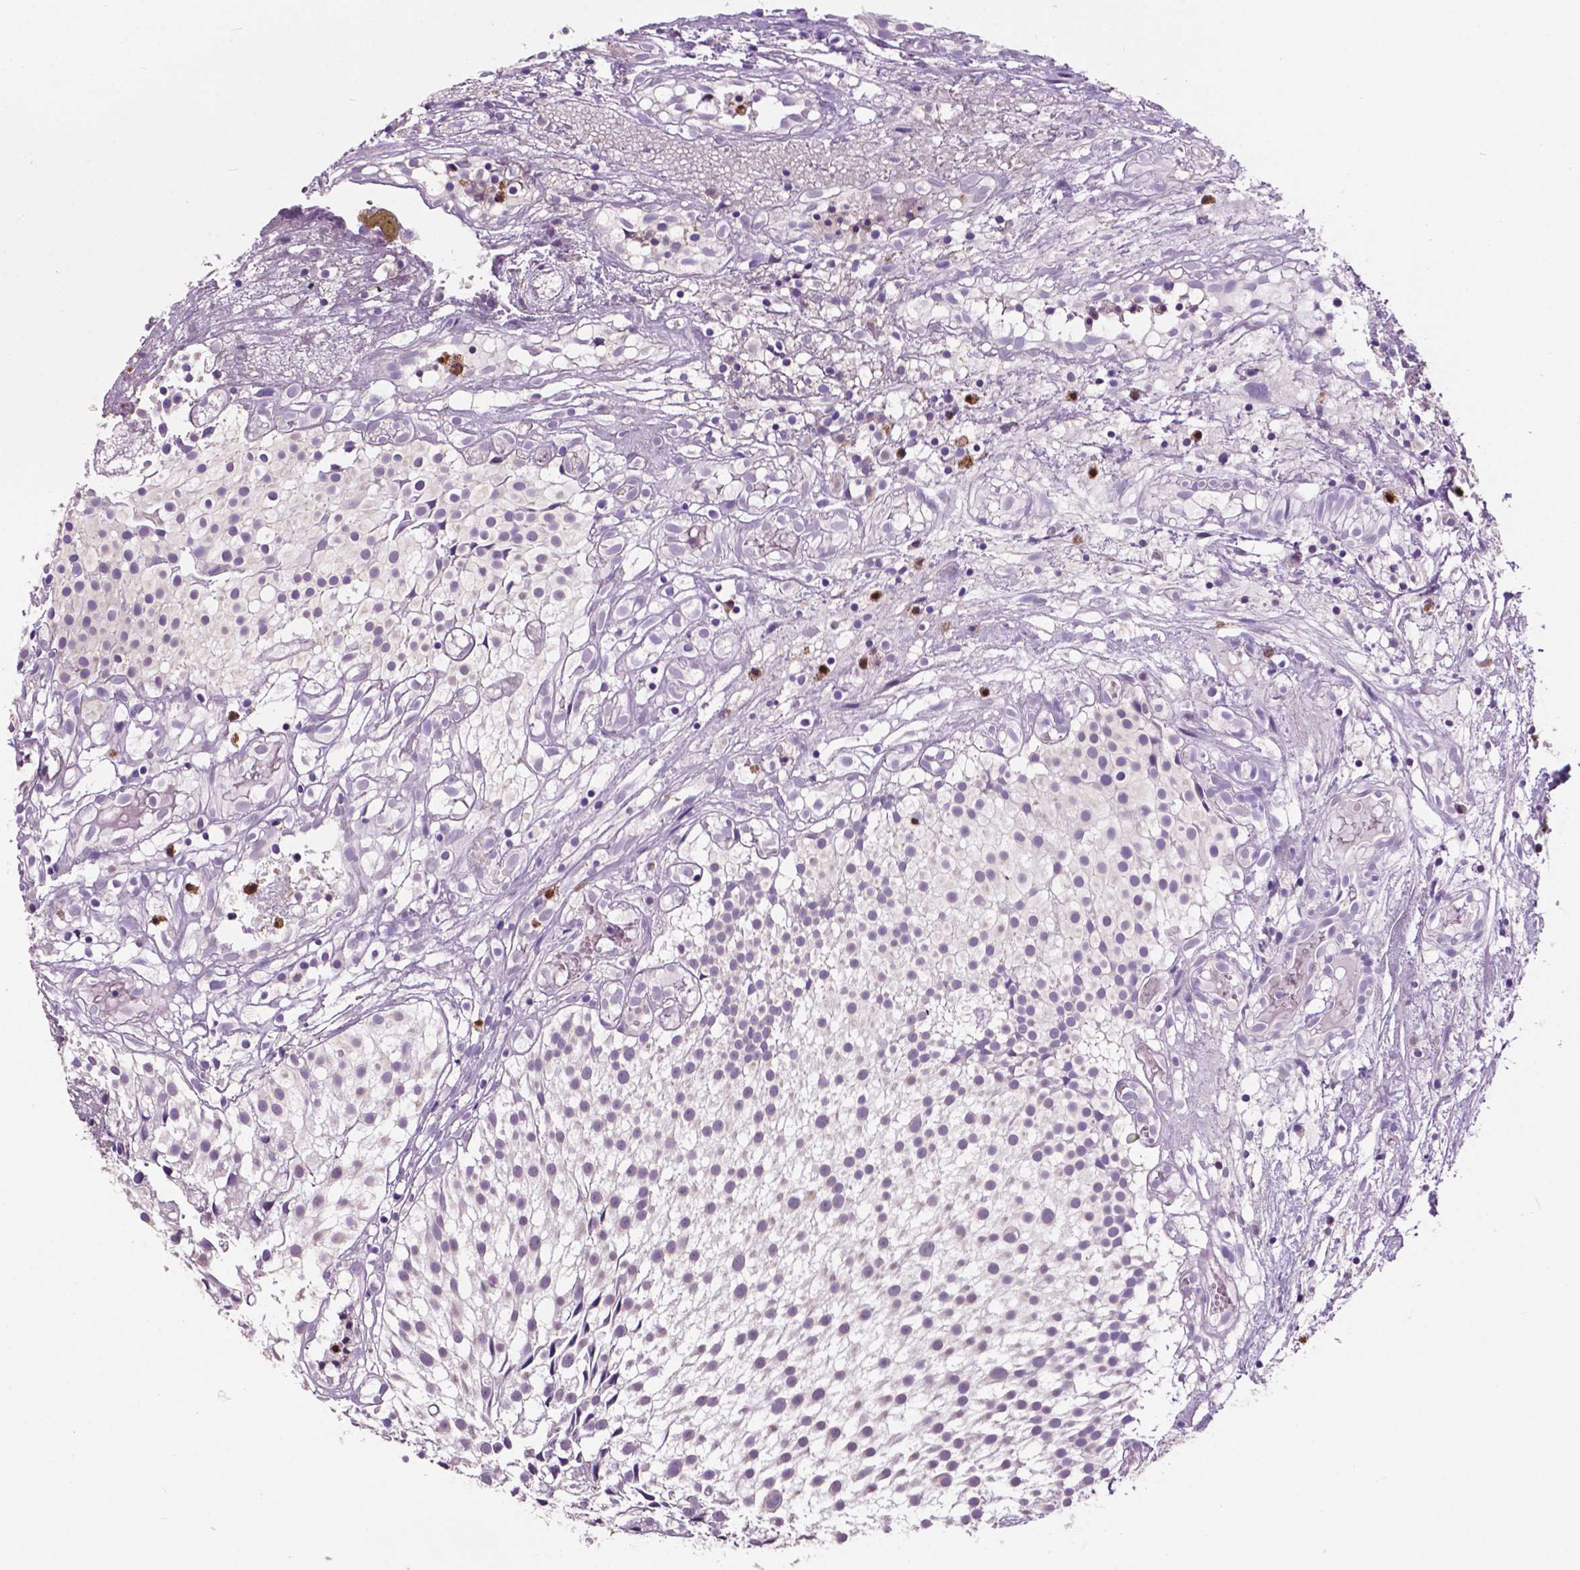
{"staining": {"intensity": "negative", "quantity": "none", "location": "none"}, "tissue": "urothelial cancer", "cell_type": "Tumor cells", "image_type": "cancer", "snomed": [{"axis": "morphology", "description": "Urothelial carcinoma, Low grade"}, {"axis": "topography", "description": "Urinary bladder"}], "caption": "IHC histopathology image of human low-grade urothelial carcinoma stained for a protein (brown), which shows no positivity in tumor cells.", "gene": "PLSCR1", "patient": {"sex": "male", "age": 79}}